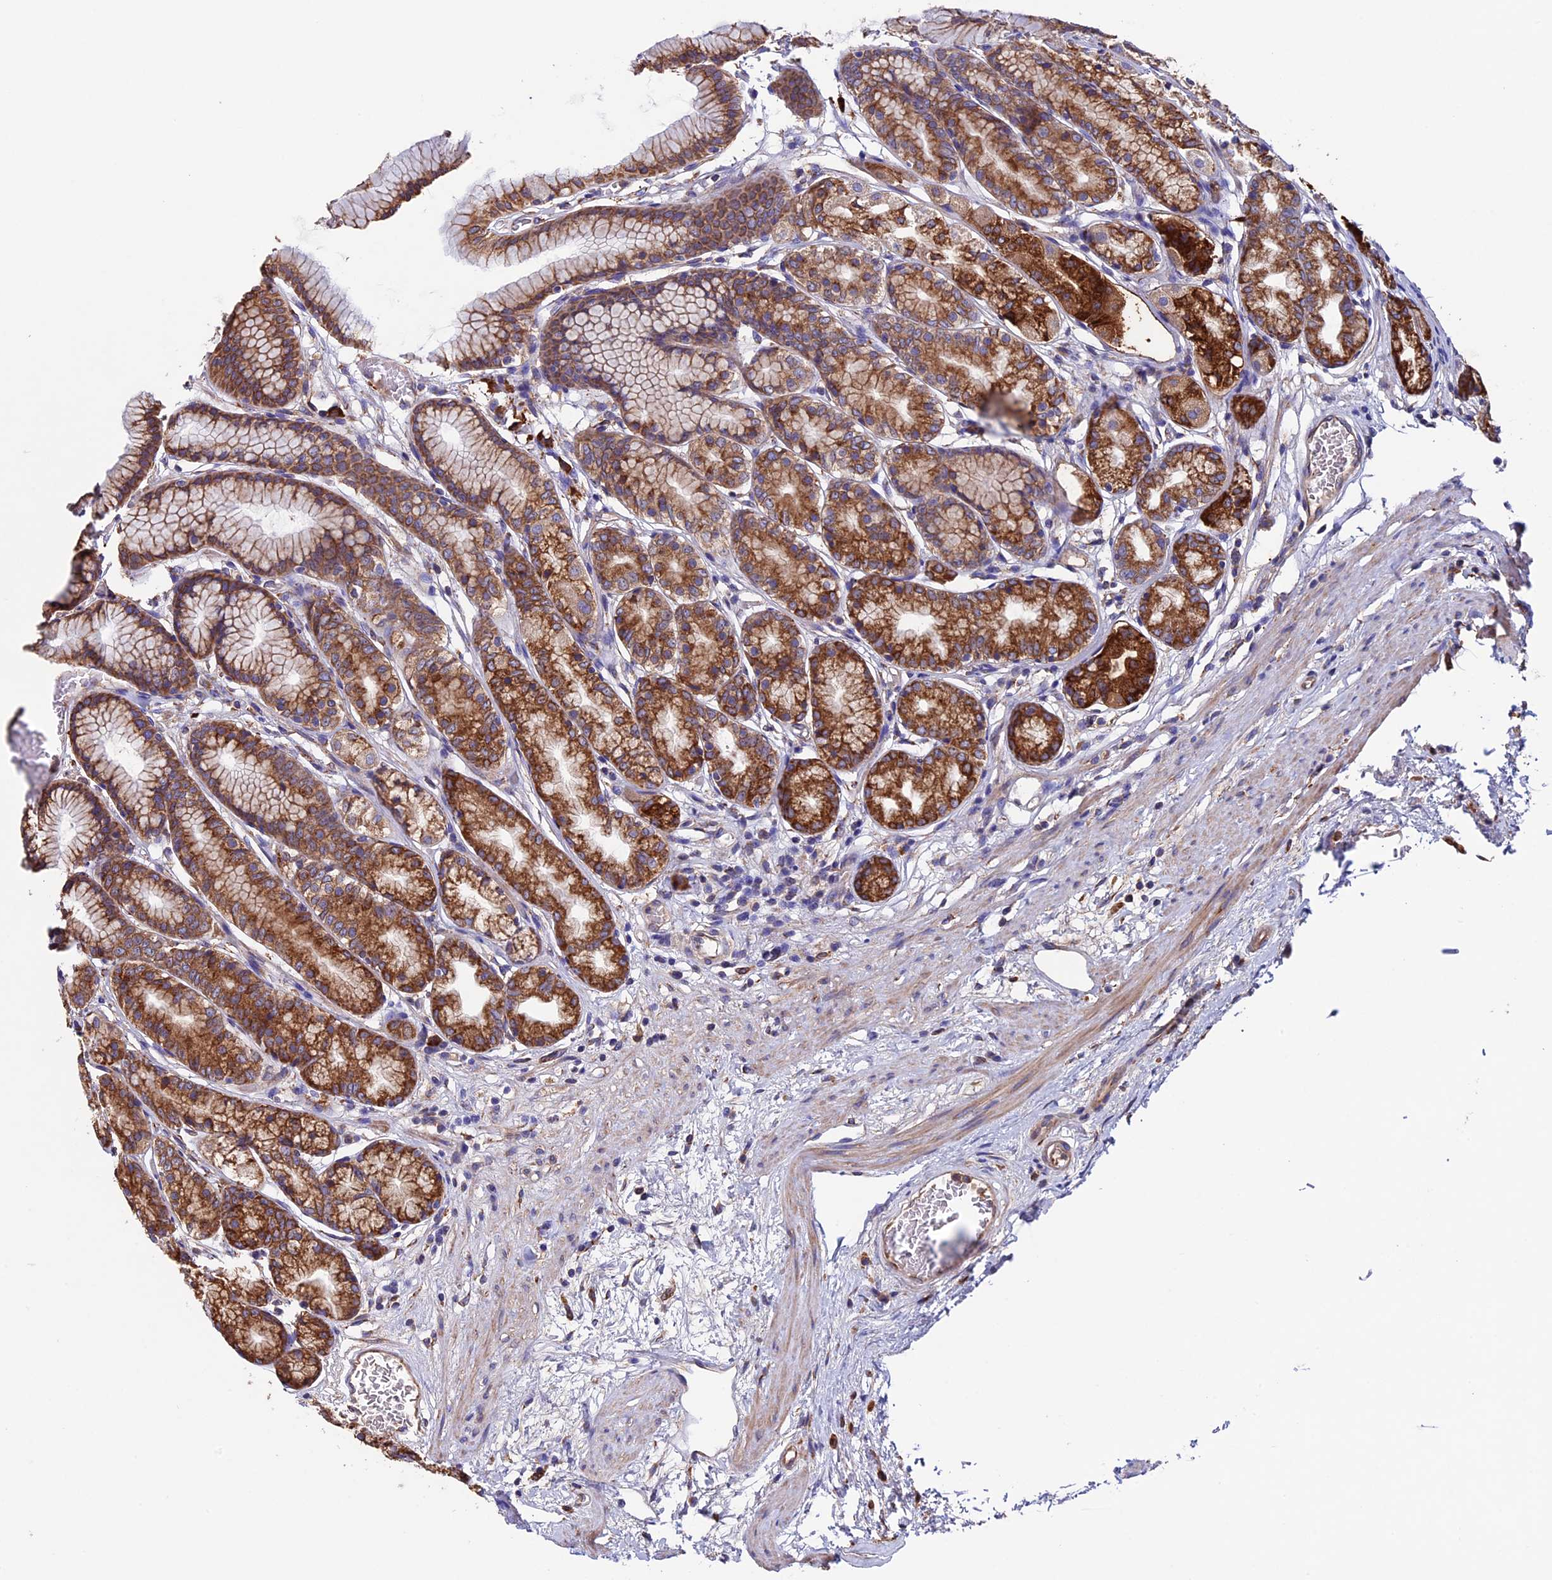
{"staining": {"intensity": "strong", "quantity": ">75%", "location": "cytoplasmic/membranous"}, "tissue": "stomach", "cell_type": "Glandular cells", "image_type": "normal", "snomed": [{"axis": "morphology", "description": "Normal tissue, NOS"}, {"axis": "morphology", "description": "Adenocarcinoma, NOS"}, {"axis": "morphology", "description": "Adenocarcinoma, High grade"}, {"axis": "topography", "description": "Stomach, upper"}, {"axis": "topography", "description": "Stomach"}], "caption": "DAB immunohistochemical staining of unremarkable stomach reveals strong cytoplasmic/membranous protein staining in about >75% of glandular cells.", "gene": "BTBD3", "patient": {"sex": "female", "age": 65}}